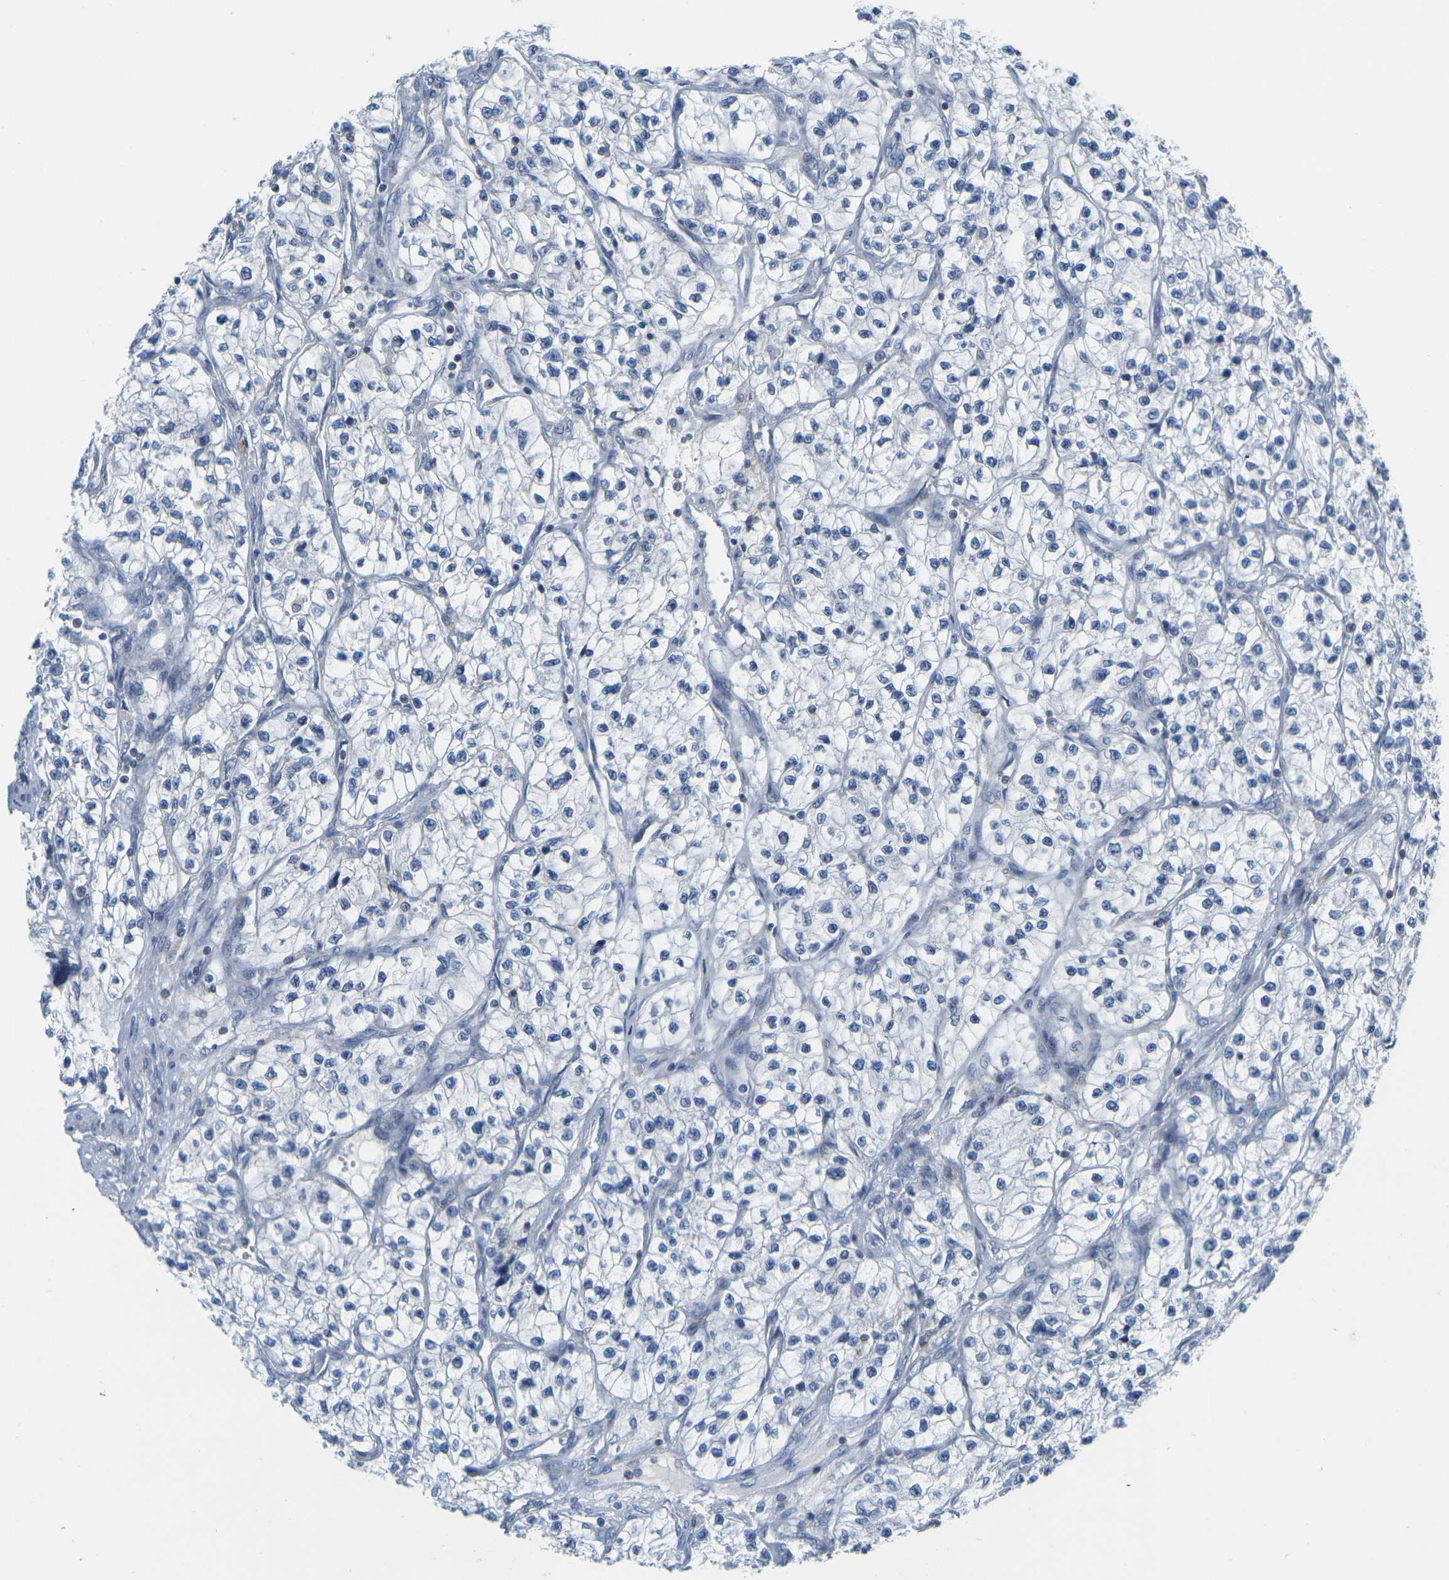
{"staining": {"intensity": "negative", "quantity": "none", "location": "none"}, "tissue": "renal cancer", "cell_type": "Tumor cells", "image_type": "cancer", "snomed": [{"axis": "morphology", "description": "Adenocarcinoma, NOS"}, {"axis": "topography", "description": "Kidney"}], "caption": "A high-resolution photomicrograph shows immunohistochemistry staining of renal cancer, which exhibits no significant expression in tumor cells. The staining is performed using DAB (3,3'-diaminobenzidine) brown chromogen with nuclei counter-stained in using hematoxylin.", "gene": "OTOF", "patient": {"sex": "female", "age": 57}}